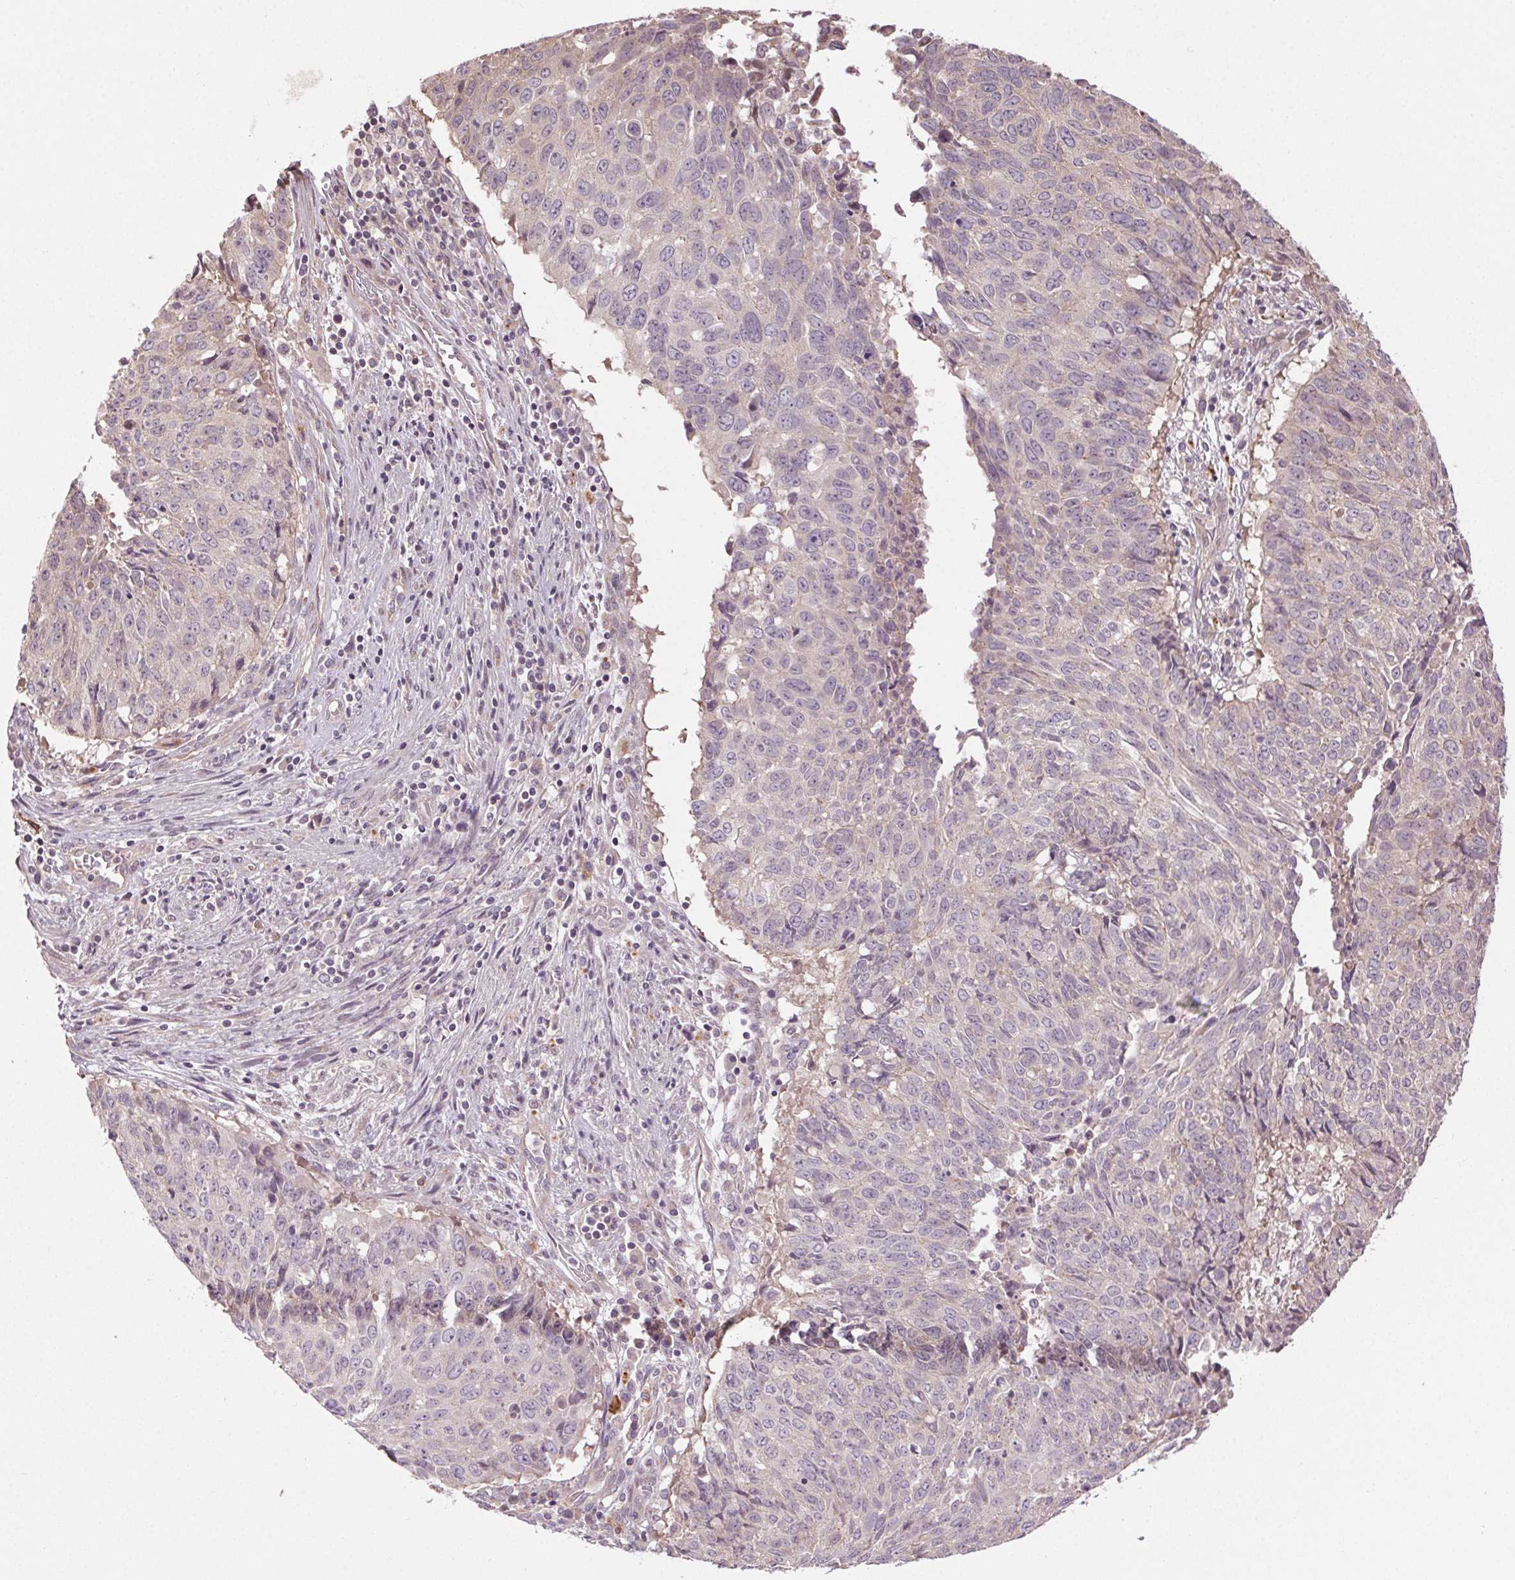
{"staining": {"intensity": "negative", "quantity": "none", "location": "none"}, "tissue": "lung cancer", "cell_type": "Tumor cells", "image_type": "cancer", "snomed": [{"axis": "morphology", "description": "Normal tissue, NOS"}, {"axis": "morphology", "description": "Squamous cell carcinoma, NOS"}, {"axis": "topography", "description": "Bronchus"}, {"axis": "topography", "description": "Lung"}], "caption": "There is no significant positivity in tumor cells of squamous cell carcinoma (lung). (Stains: DAB immunohistochemistry (IHC) with hematoxylin counter stain, Microscopy: brightfield microscopy at high magnification).", "gene": "ATP1B3", "patient": {"sex": "male", "age": 64}}